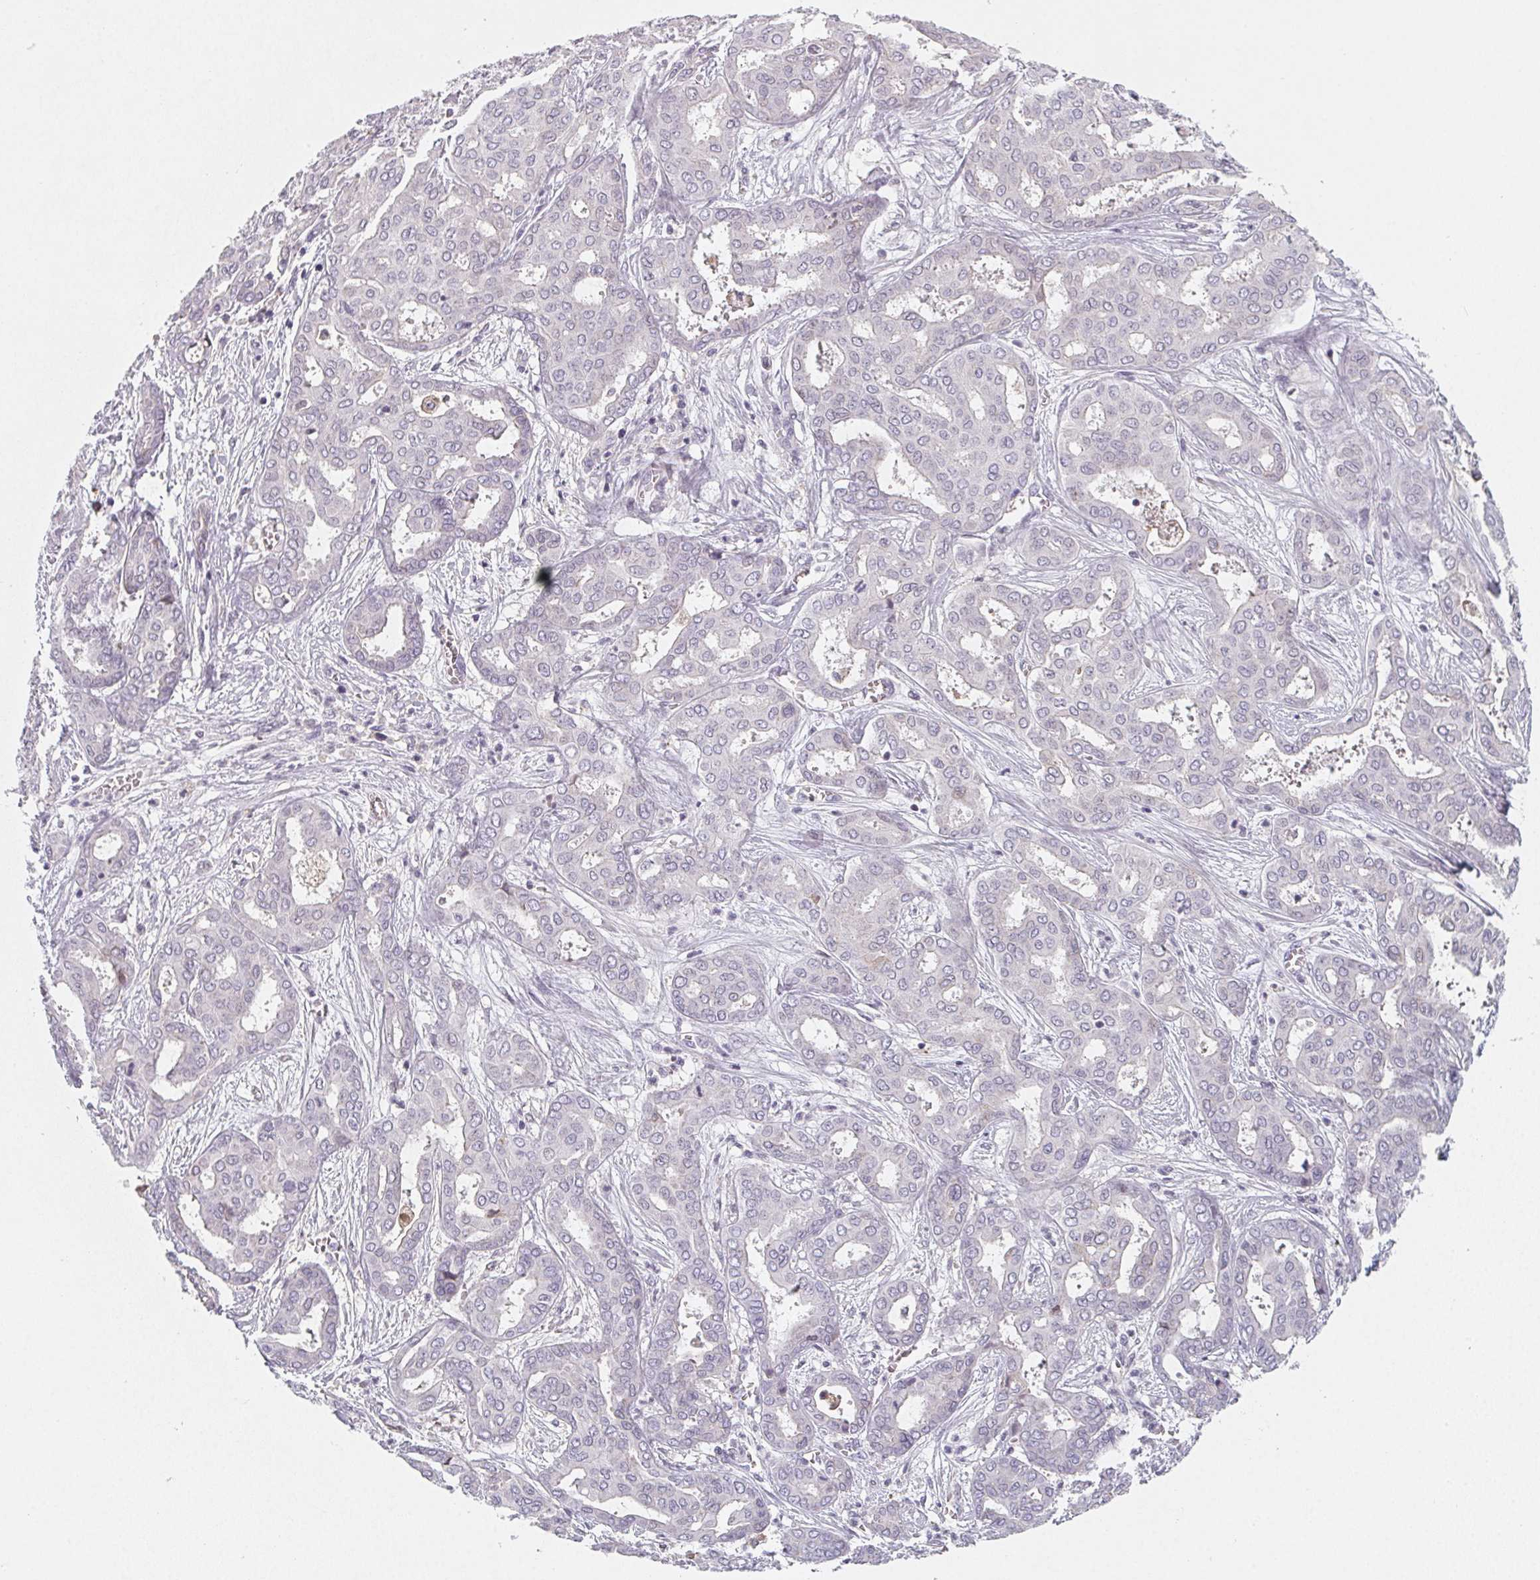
{"staining": {"intensity": "negative", "quantity": "none", "location": "none"}, "tissue": "liver cancer", "cell_type": "Tumor cells", "image_type": "cancer", "snomed": [{"axis": "morphology", "description": "Cholangiocarcinoma"}, {"axis": "topography", "description": "Liver"}], "caption": "The micrograph displays no significant expression in tumor cells of cholangiocarcinoma (liver). (Immunohistochemistry, brightfield microscopy, high magnification).", "gene": "LRRC23", "patient": {"sex": "female", "age": 64}}